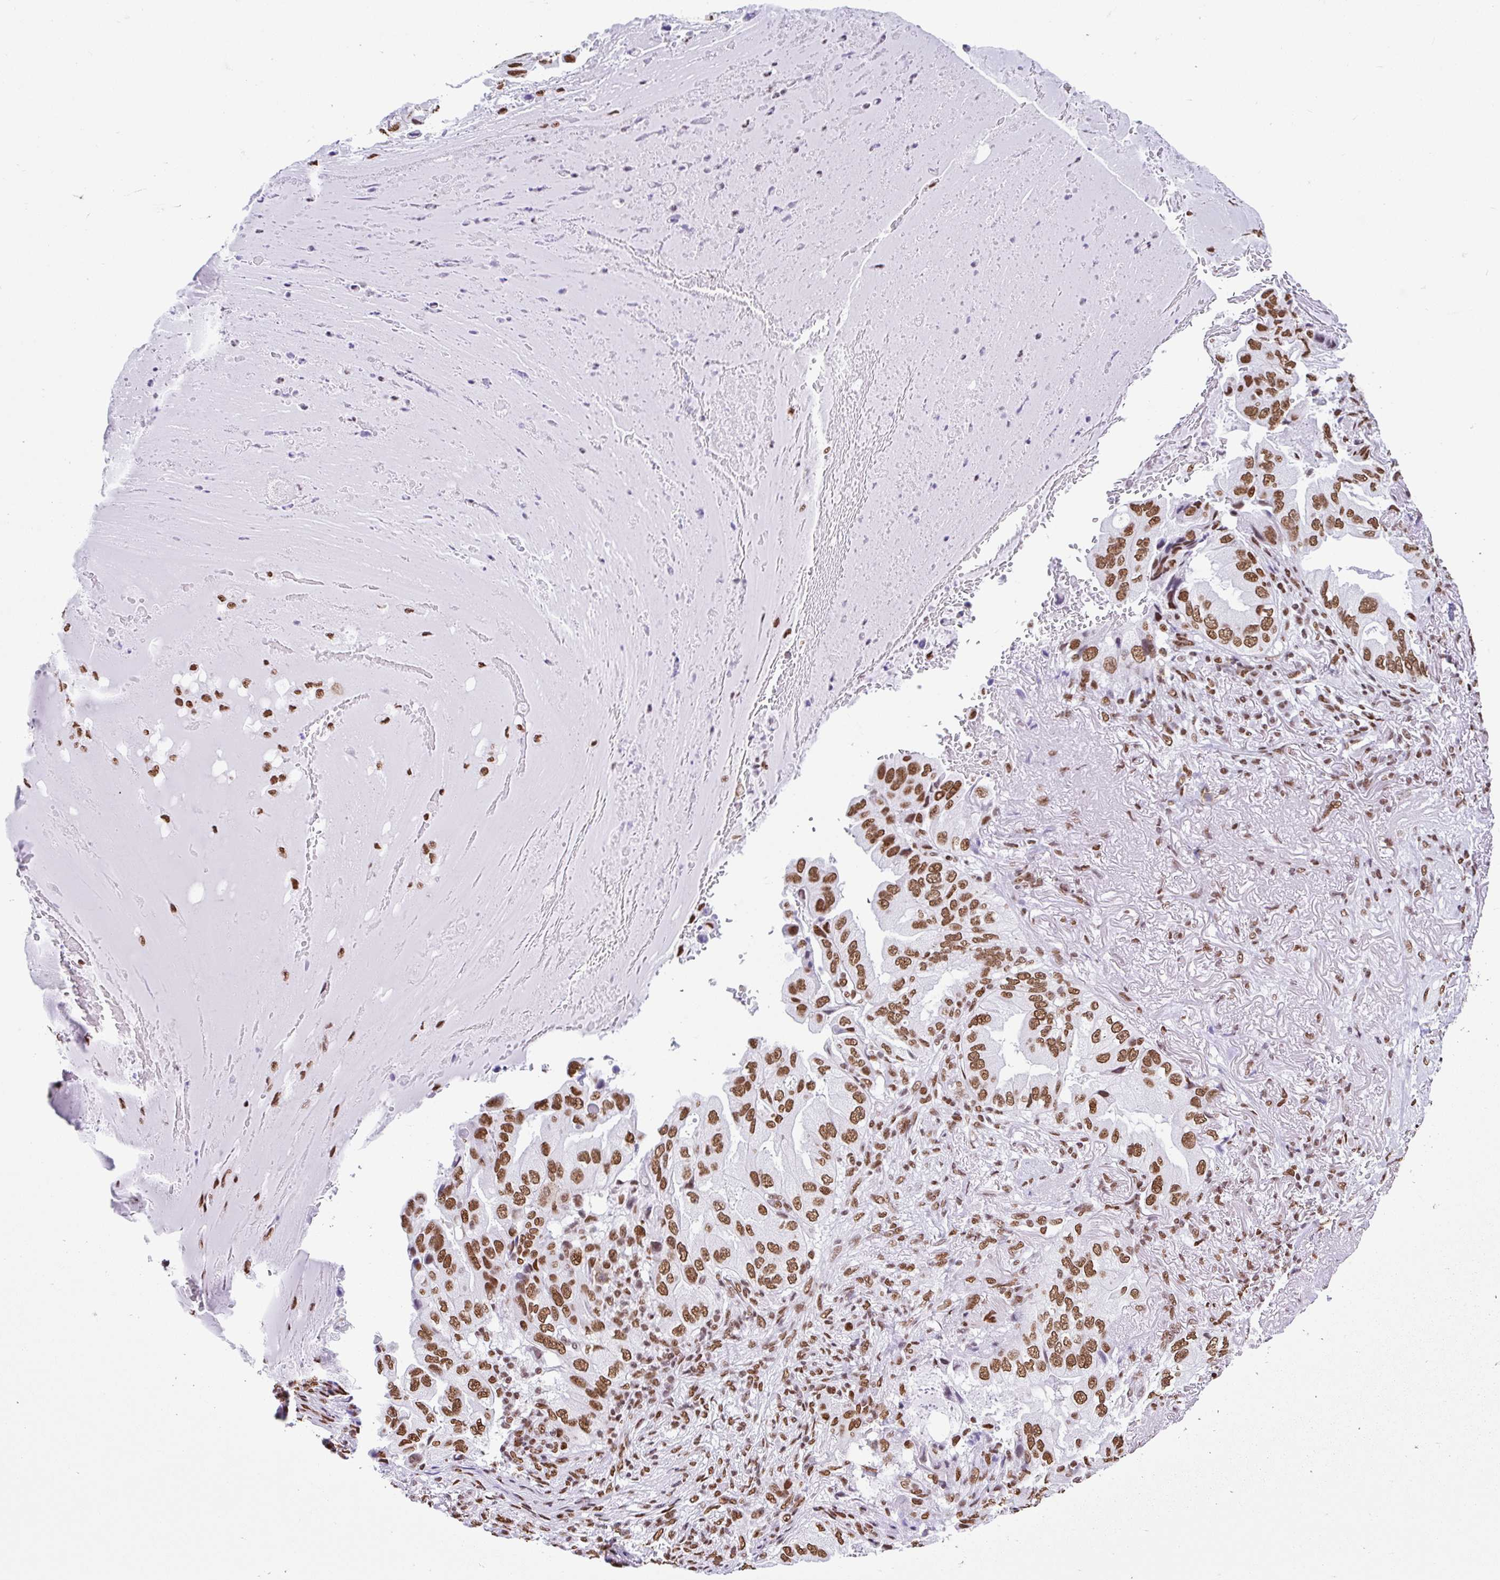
{"staining": {"intensity": "moderate", "quantity": ">75%", "location": "nuclear"}, "tissue": "lung cancer", "cell_type": "Tumor cells", "image_type": "cancer", "snomed": [{"axis": "morphology", "description": "Adenocarcinoma, NOS"}, {"axis": "topography", "description": "Lung"}], "caption": "The histopathology image displays staining of adenocarcinoma (lung), revealing moderate nuclear protein expression (brown color) within tumor cells.", "gene": "KHDRBS1", "patient": {"sex": "female", "age": 69}}